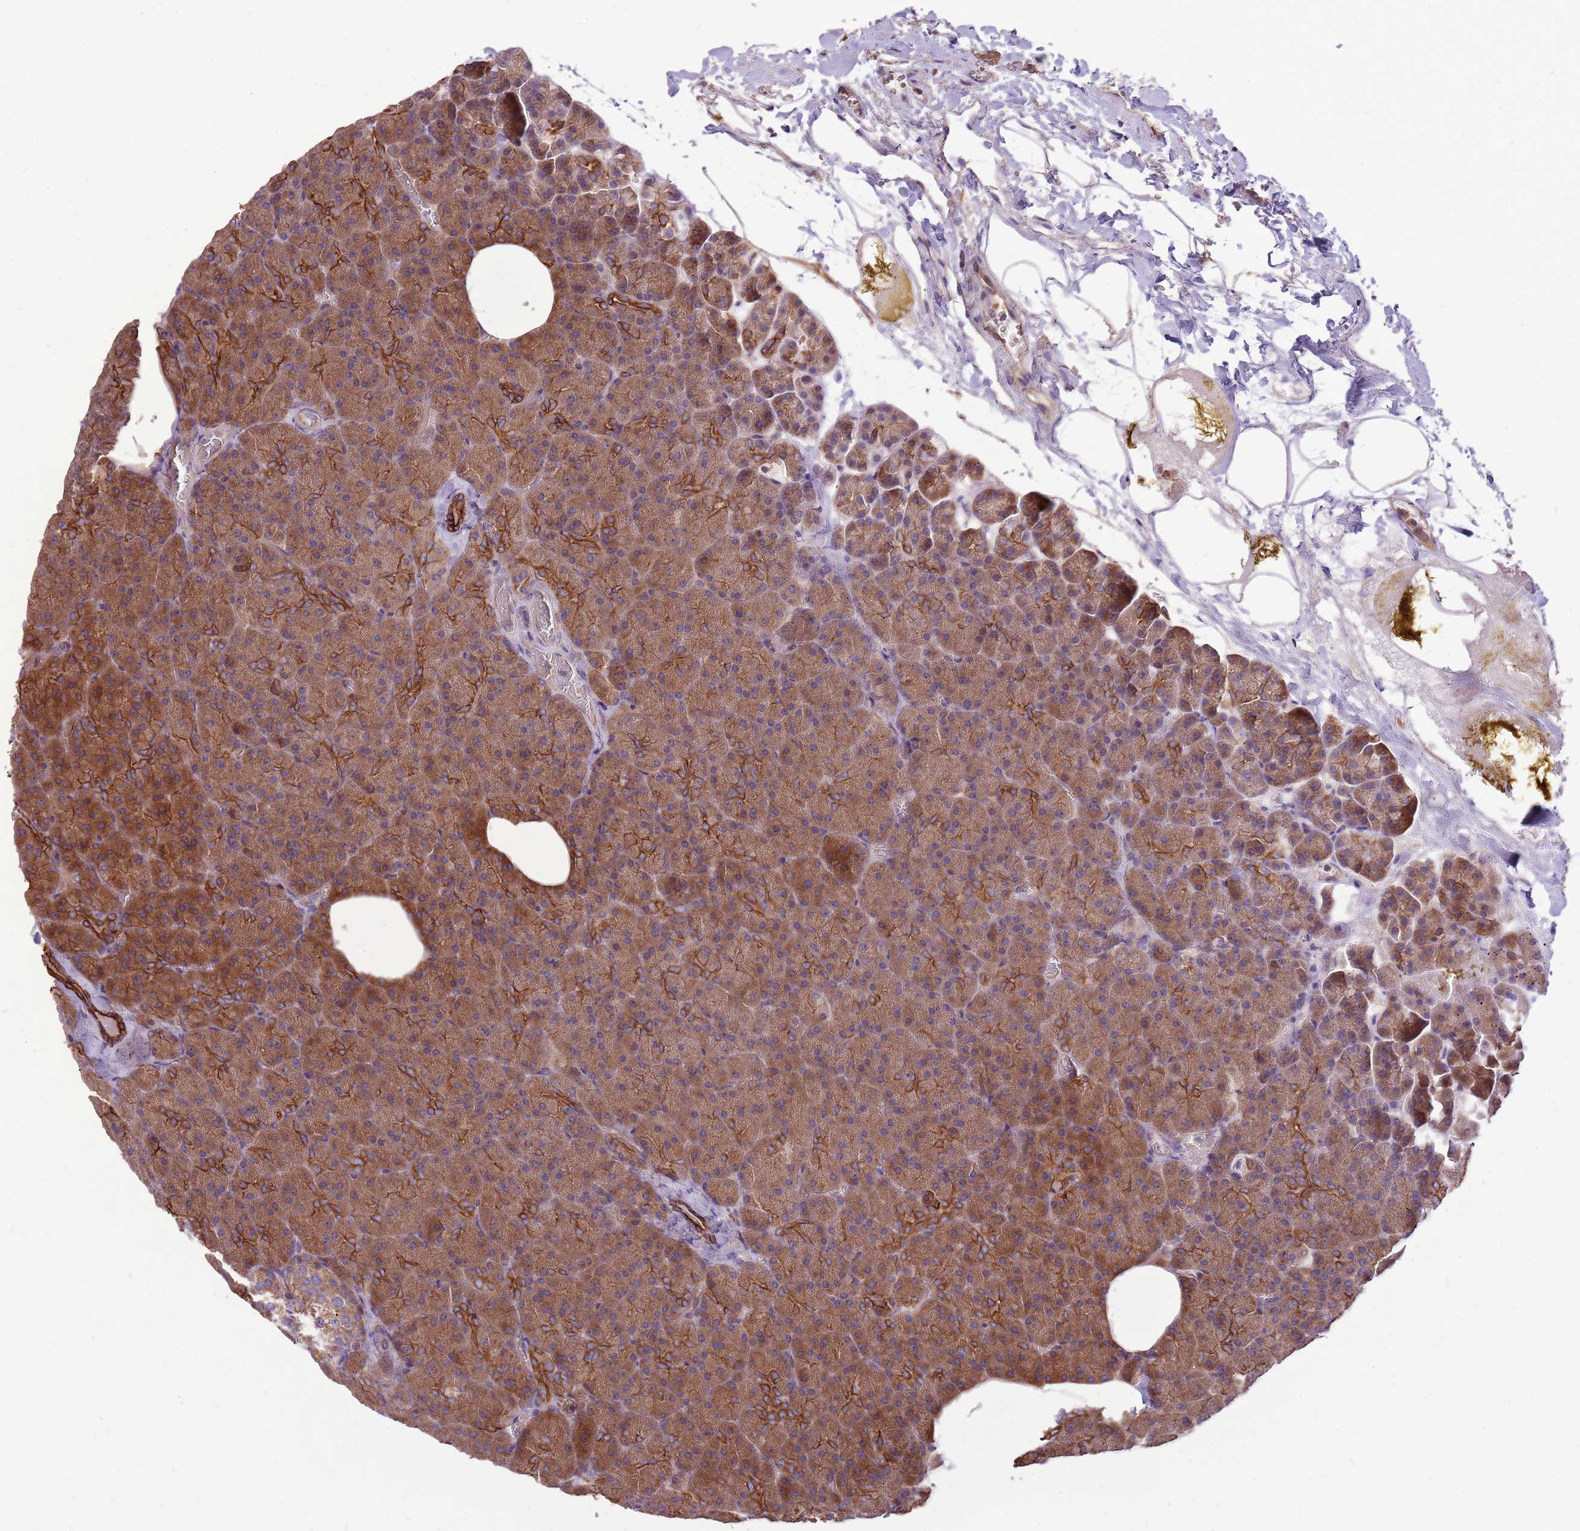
{"staining": {"intensity": "strong", "quantity": "25%-75%", "location": "cytoplasmic/membranous"}, "tissue": "pancreas", "cell_type": "Exocrine glandular cells", "image_type": "normal", "snomed": [{"axis": "morphology", "description": "Normal tissue, NOS"}, {"axis": "morphology", "description": "Carcinoid, malignant, NOS"}, {"axis": "topography", "description": "Pancreas"}], "caption": "DAB immunohistochemical staining of unremarkable pancreas shows strong cytoplasmic/membranous protein expression in about 25%-75% of exocrine glandular cells. (brown staining indicates protein expression, while blue staining denotes nuclei).", "gene": "WASHC4", "patient": {"sex": "female", "age": 35}}